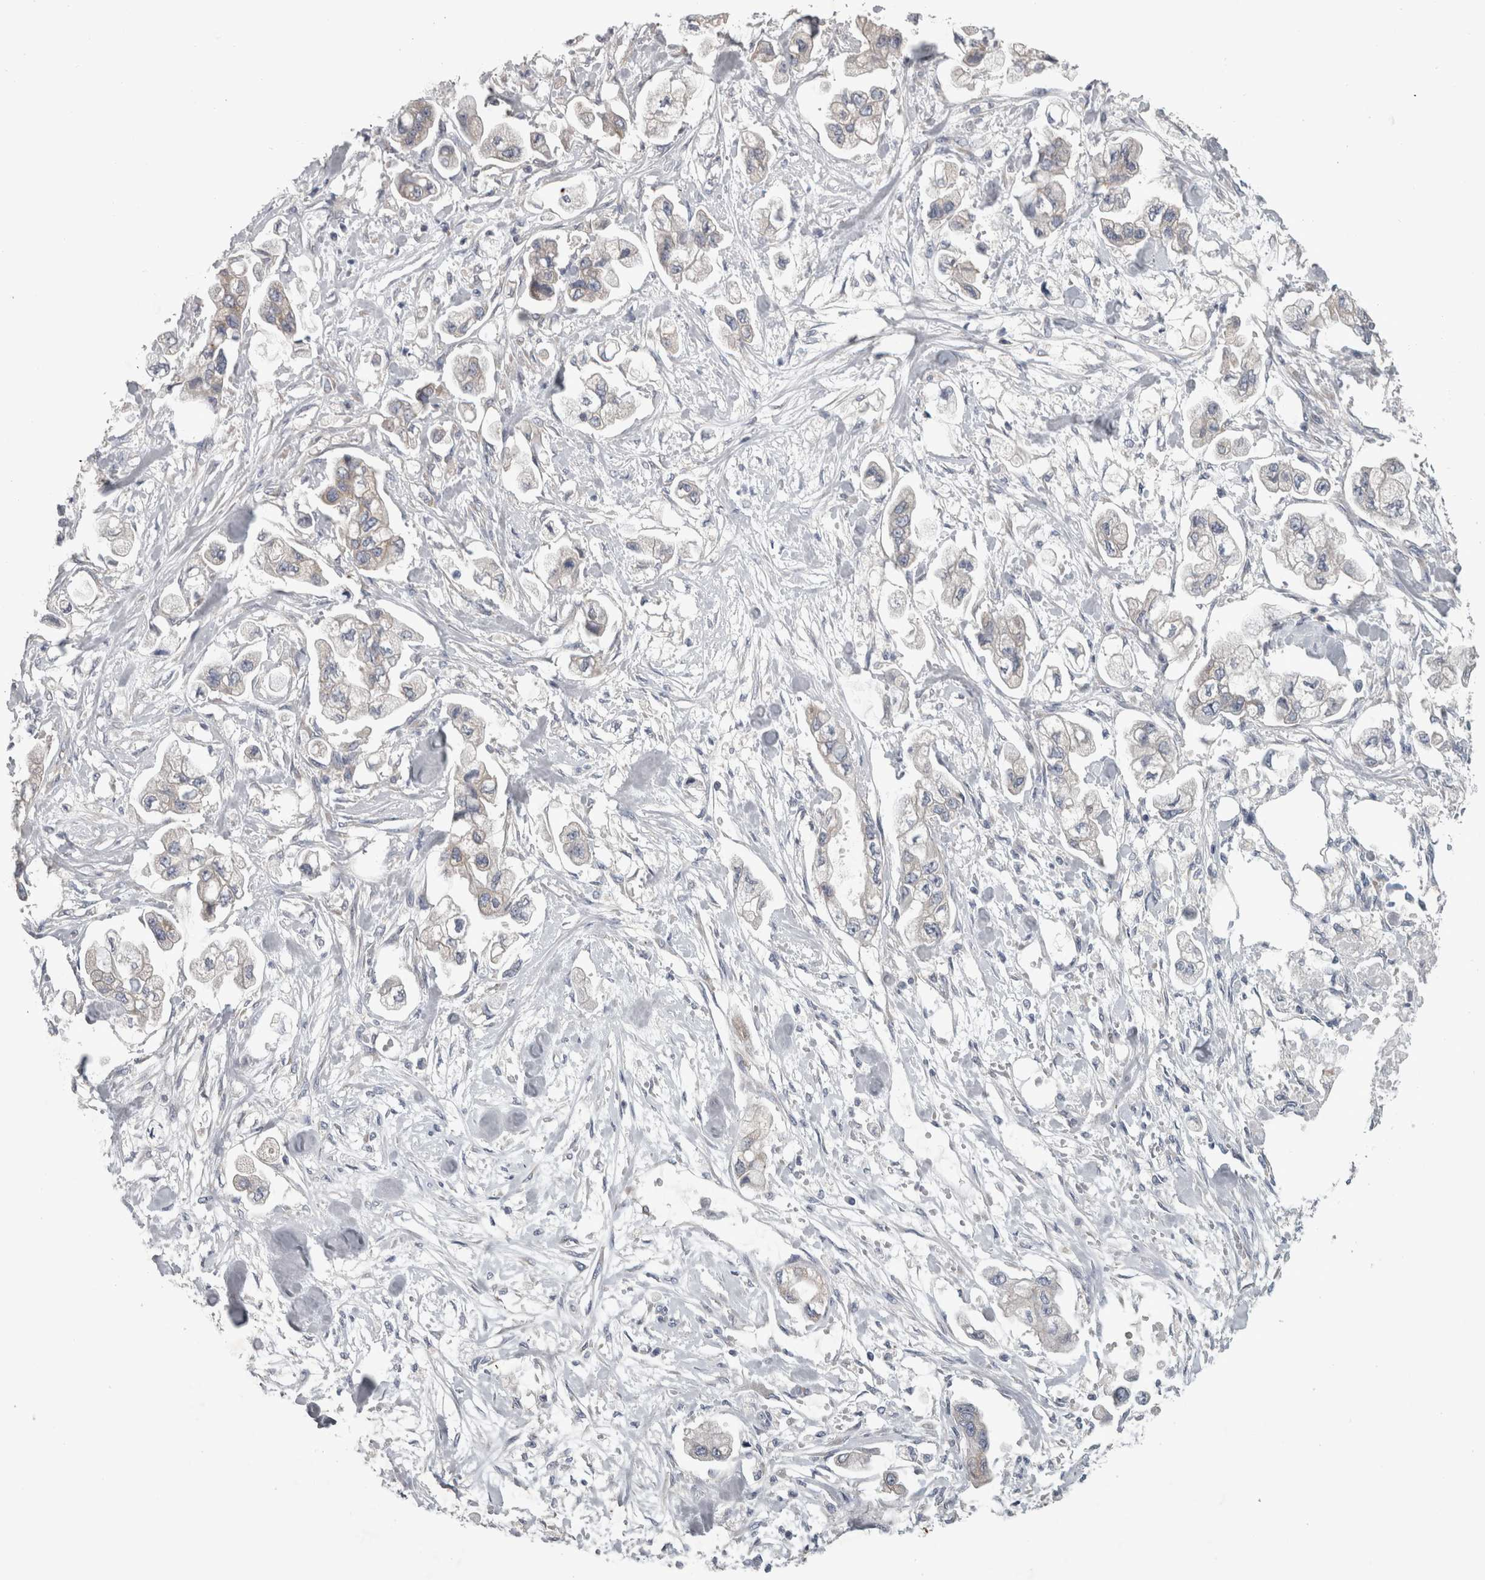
{"staining": {"intensity": "weak", "quantity": "<25%", "location": "cytoplasmic/membranous"}, "tissue": "stomach cancer", "cell_type": "Tumor cells", "image_type": "cancer", "snomed": [{"axis": "morphology", "description": "Normal tissue, NOS"}, {"axis": "morphology", "description": "Adenocarcinoma, NOS"}, {"axis": "topography", "description": "Stomach"}], "caption": "A photomicrograph of human stomach cancer is negative for staining in tumor cells.", "gene": "PRRC2C", "patient": {"sex": "male", "age": 62}}